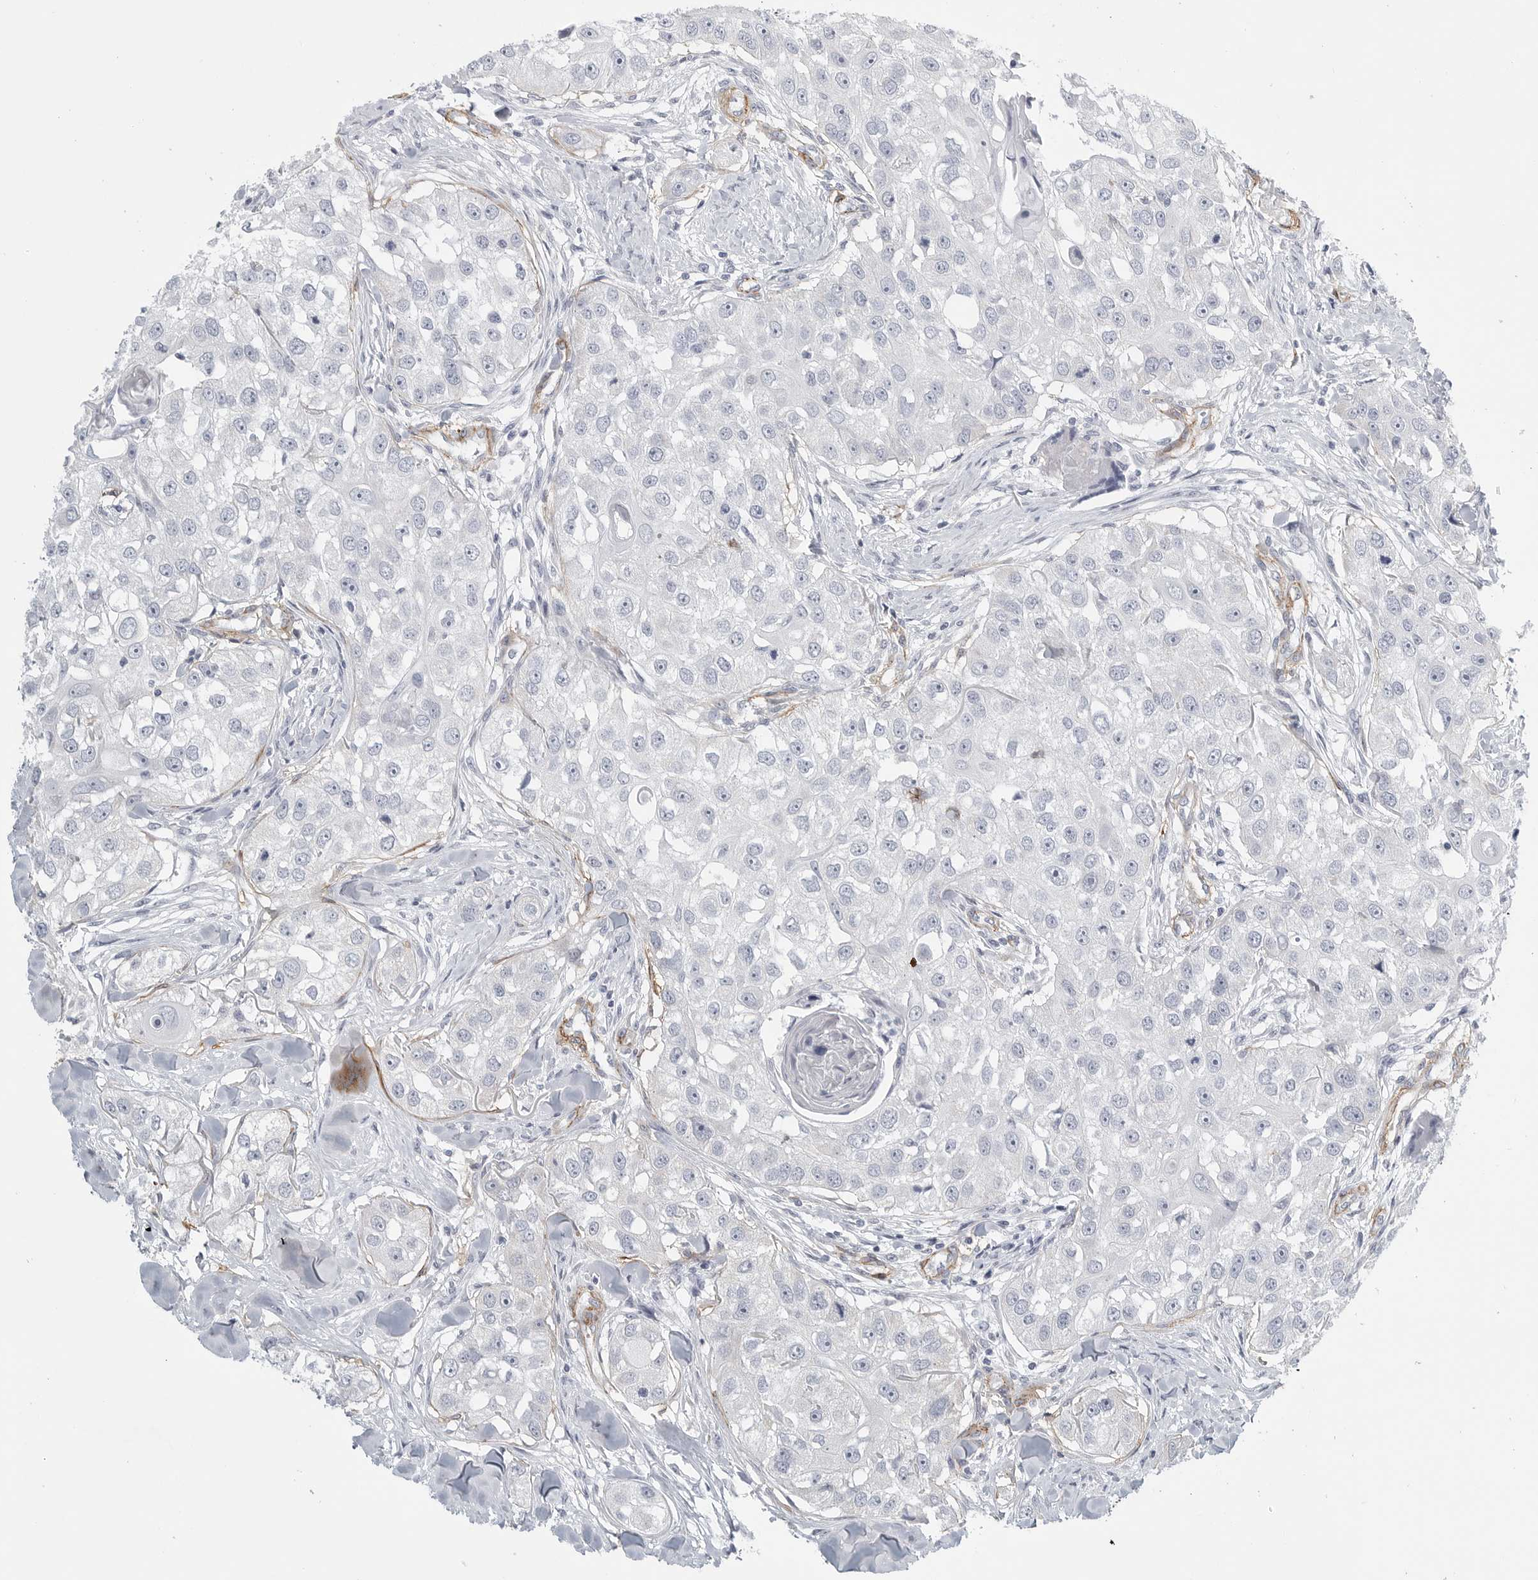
{"staining": {"intensity": "negative", "quantity": "none", "location": "none"}, "tissue": "head and neck cancer", "cell_type": "Tumor cells", "image_type": "cancer", "snomed": [{"axis": "morphology", "description": "Normal tissue, NOS"}, {"axis": "morphology", "description": "Squamous cell carcinoma, NOS"}, {"axis": "topography", "description": "Skeletal muscle"}, {"axis": "topography", "description": "Head-Neck"}], "caption": "There is no significant expression in tumor cells of head and neck cancer (squamous cell carcinoma).", "gene": "TNR", "patient": {"sex": "male", "age": 51}}